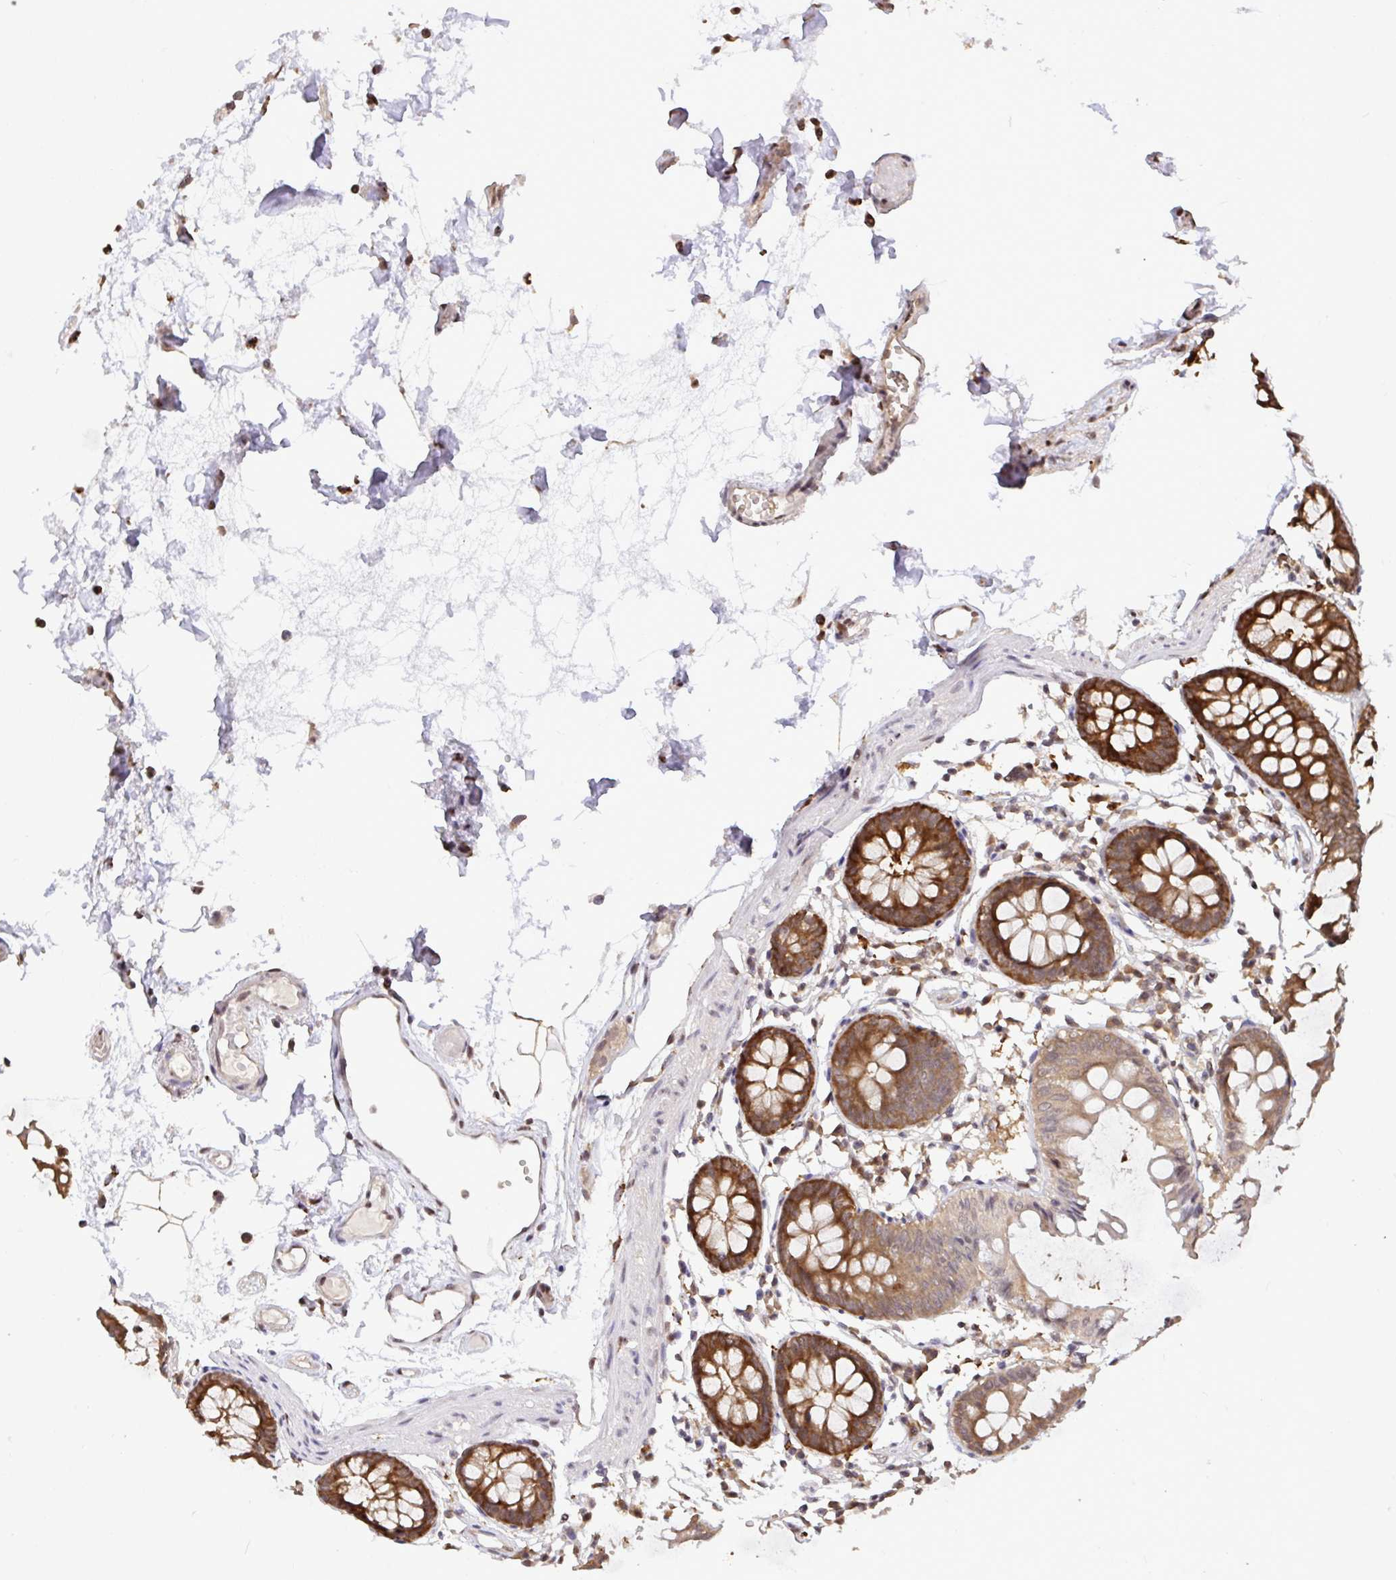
{"staining": {"intensity": "moderate", "quantity": ">75%", "location": "nuclear"}, "tissue": "colon", "cell_type": "Endothelial cells", "image_type": "normal", "snomed": [{"axis": "morphology", "description": "Normal tissue, NOS"}, {"axis": "topography", "description": "Colon"}], "caption": "Moderate nuclear staining is identified in about >75% of endothelial cells in benign colon. (DAB (3,3'-diaminobenzidine) = brown stain, brightfield microscopy at high magnification).", "gene": "C12orf57", "patient": {"sex": "female", "age": 84}}